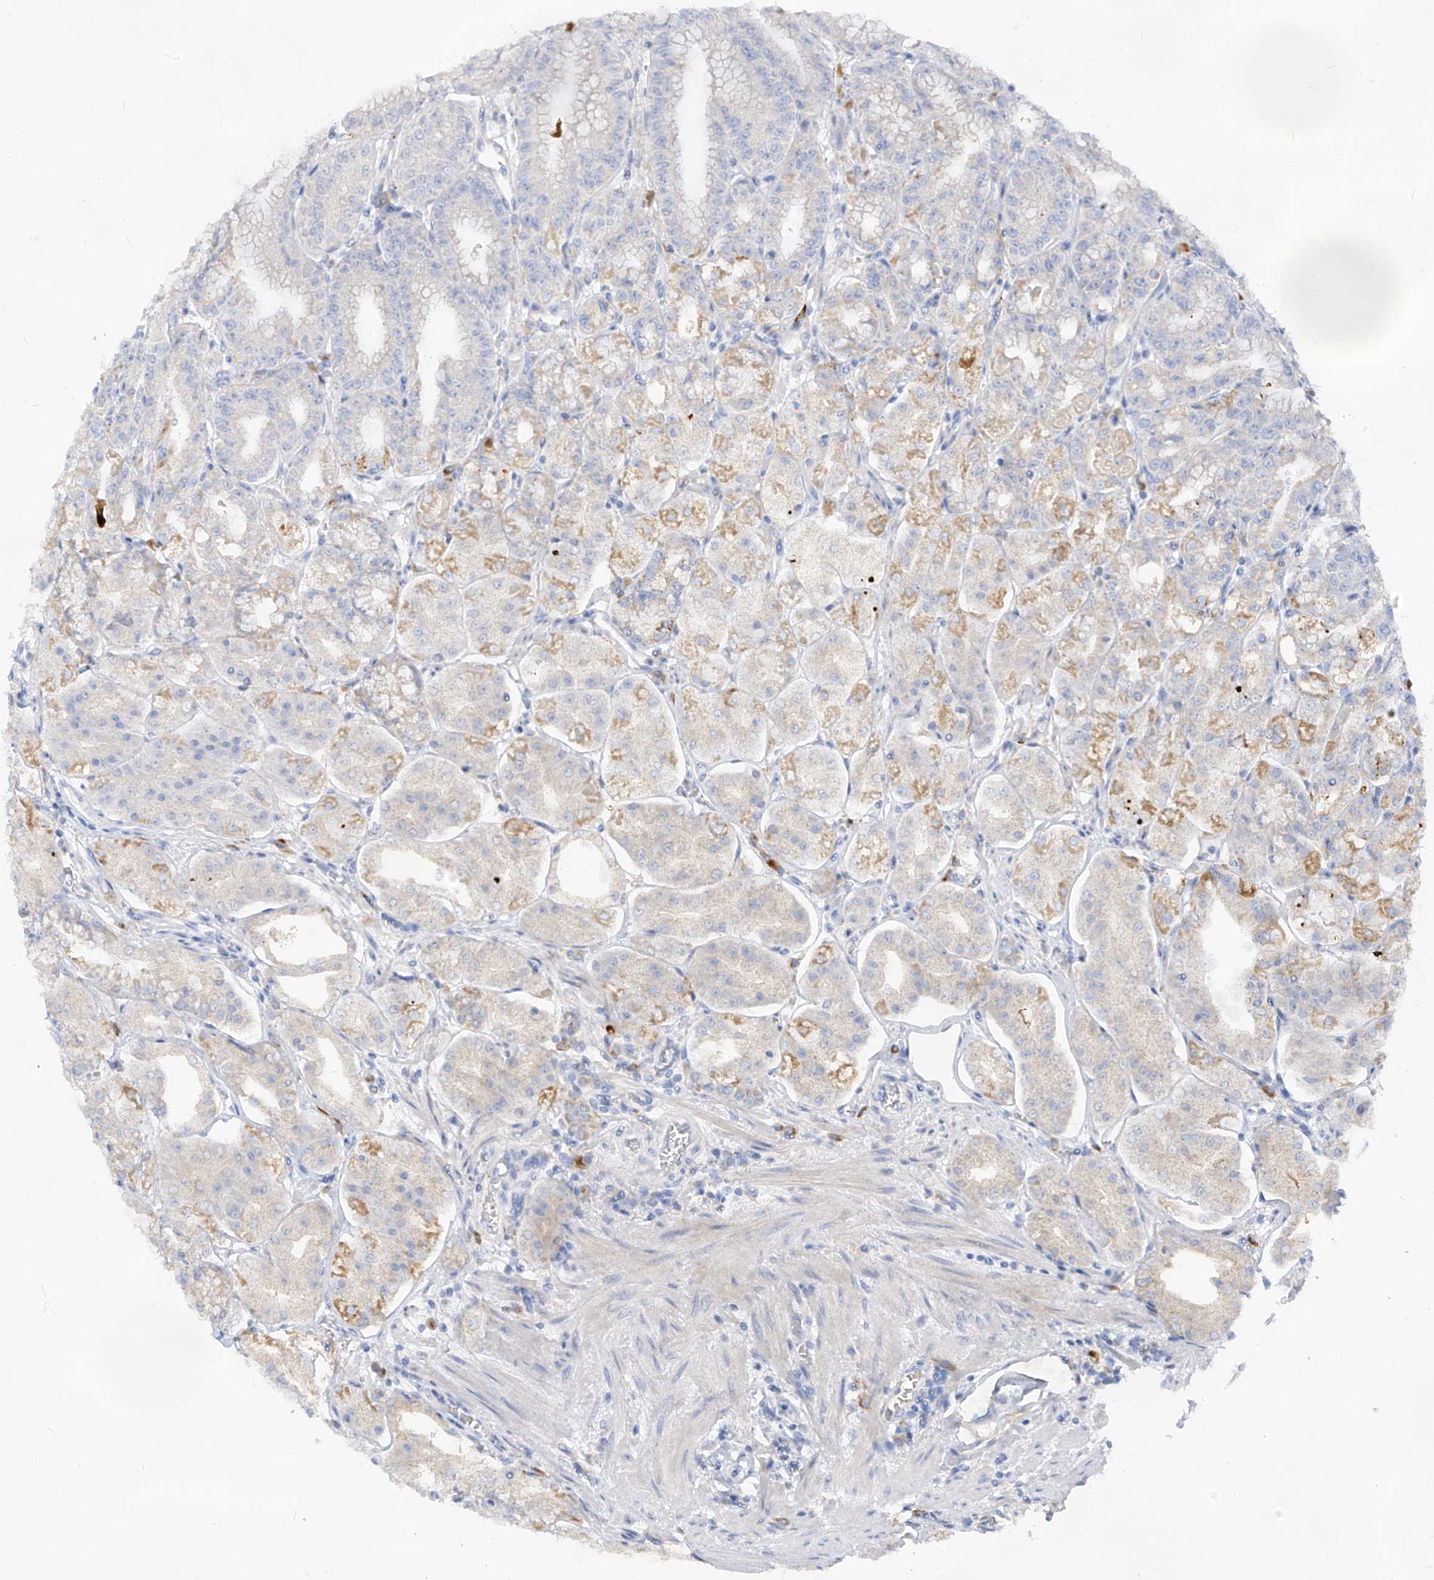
{"staining": {"intensity": "negative", "quantity": "none", "location": "none"}, "tissue": "stomach", "cell_type": "Glandular cells", "image_type": "normal", "snomed": [{"axis": "morphology", "description": "Normal tissue, NOS"}, {"axis": "topography", "description": "Stomach, lower"}], "caption": "Stomach was stained to show a protein in brown. There is no significant expression in glandular cells. The staining was performed using DAB (3,3'-diaminobenzidine) to visualize the protein expression in brown, while the nuclei were stained in blue with hematoxylin (Magnification: 20x).", "gene": "ZNF404", "patient": {"sex": "male", "age": 71}}